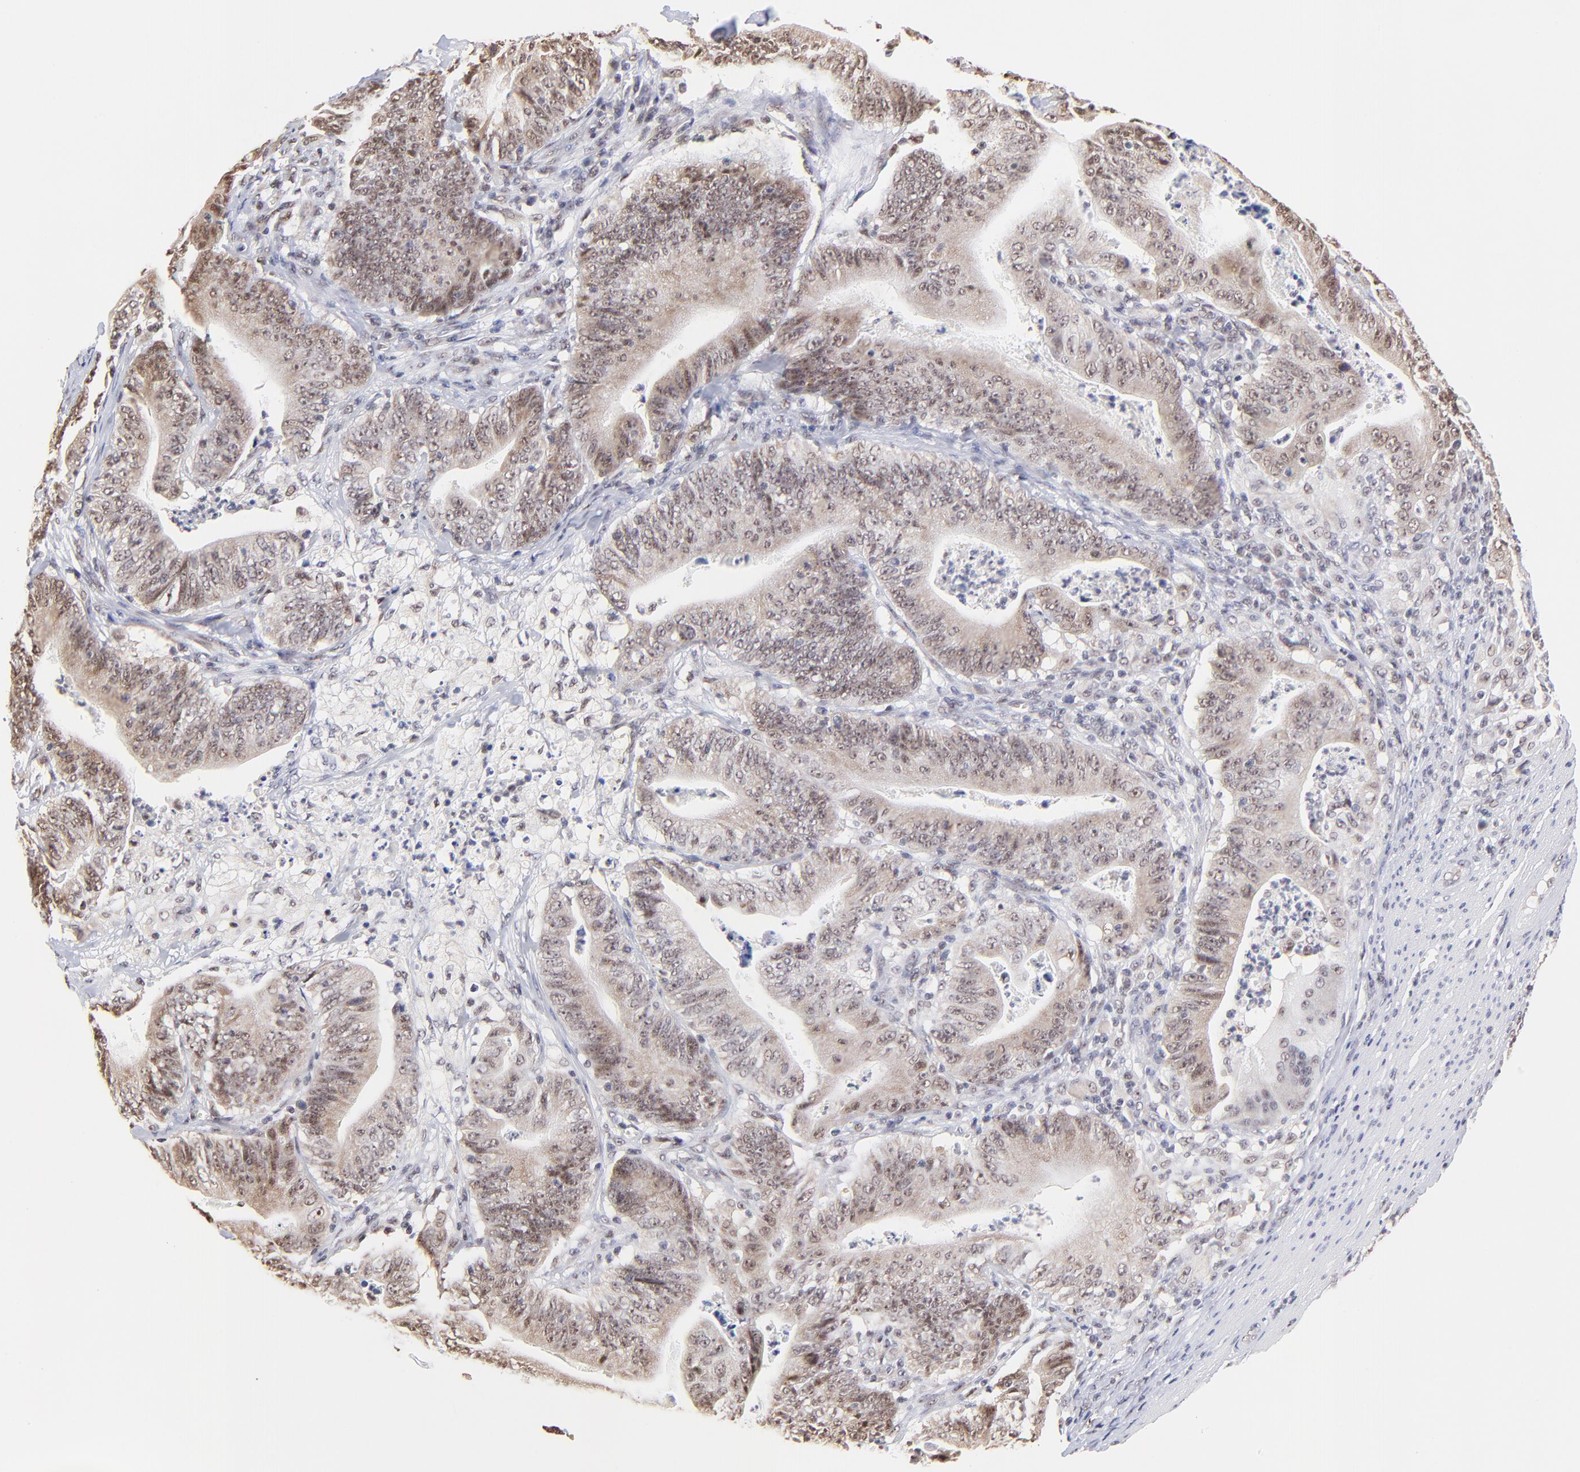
{"staining": {"intensity": "weak", "quantity": ">75%", "location": "cytoplasmic/membranous,nuclear"}, "tissue": "stomach cancer", "cell_type": "Tumor cells", "image_type": "cancer", "snomed": [{"axis": "morphology", "description": "Adenocarcinoma, NOS"}, {"axis": "topography", "description": "Stomach, lower"}], "caption": "There is low levels of weak cytoplasmic/membranous and nuclear expression in tumor cells of stomach adenocarcinoma, as demonstrated by immunohistochemical staining (brown color).", "gene": "ZNF670", "patient": {"sex": "female", "age": 86}}